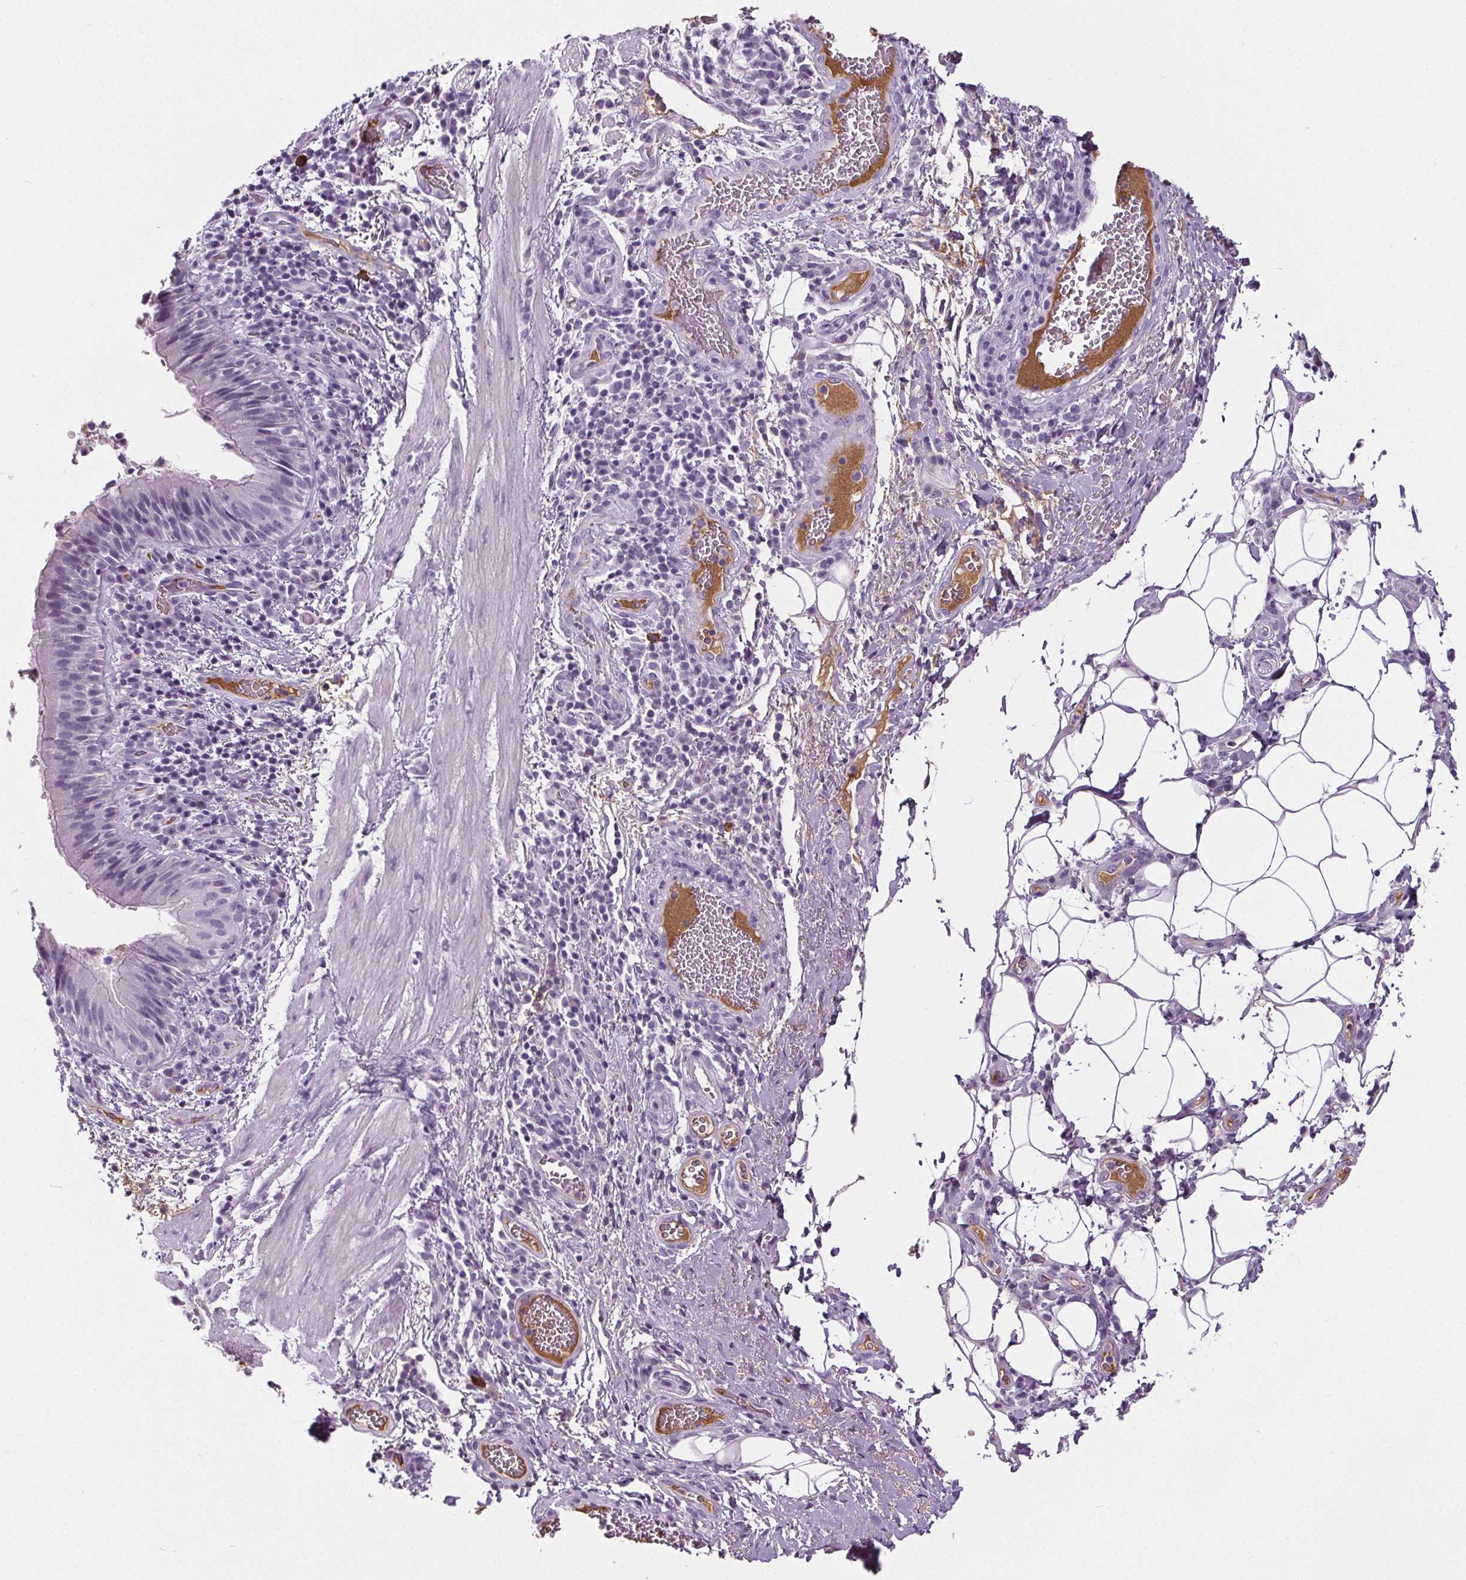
{"staining": {"intensity": "negative", "quantity": "none", "location": "none"}, "tissue": "bronchus", "cell_type": "Respiratory epithelial cells", "image_type": "normal", "snomed": [{"axis": "morphology", "description": "Normal tissue, NOS"}, {"axis": "topography", "description": "Lymph node"}, {"axis": "topography", "description": "Bronchus"}], "caption": "The immunohistochemistry image has no significant expression in respiratory epithelial cells of bronchus. (DAB IHC, high magnification).", "gene": "CD5L", "patient": {"sex": "male", "age": 56}}